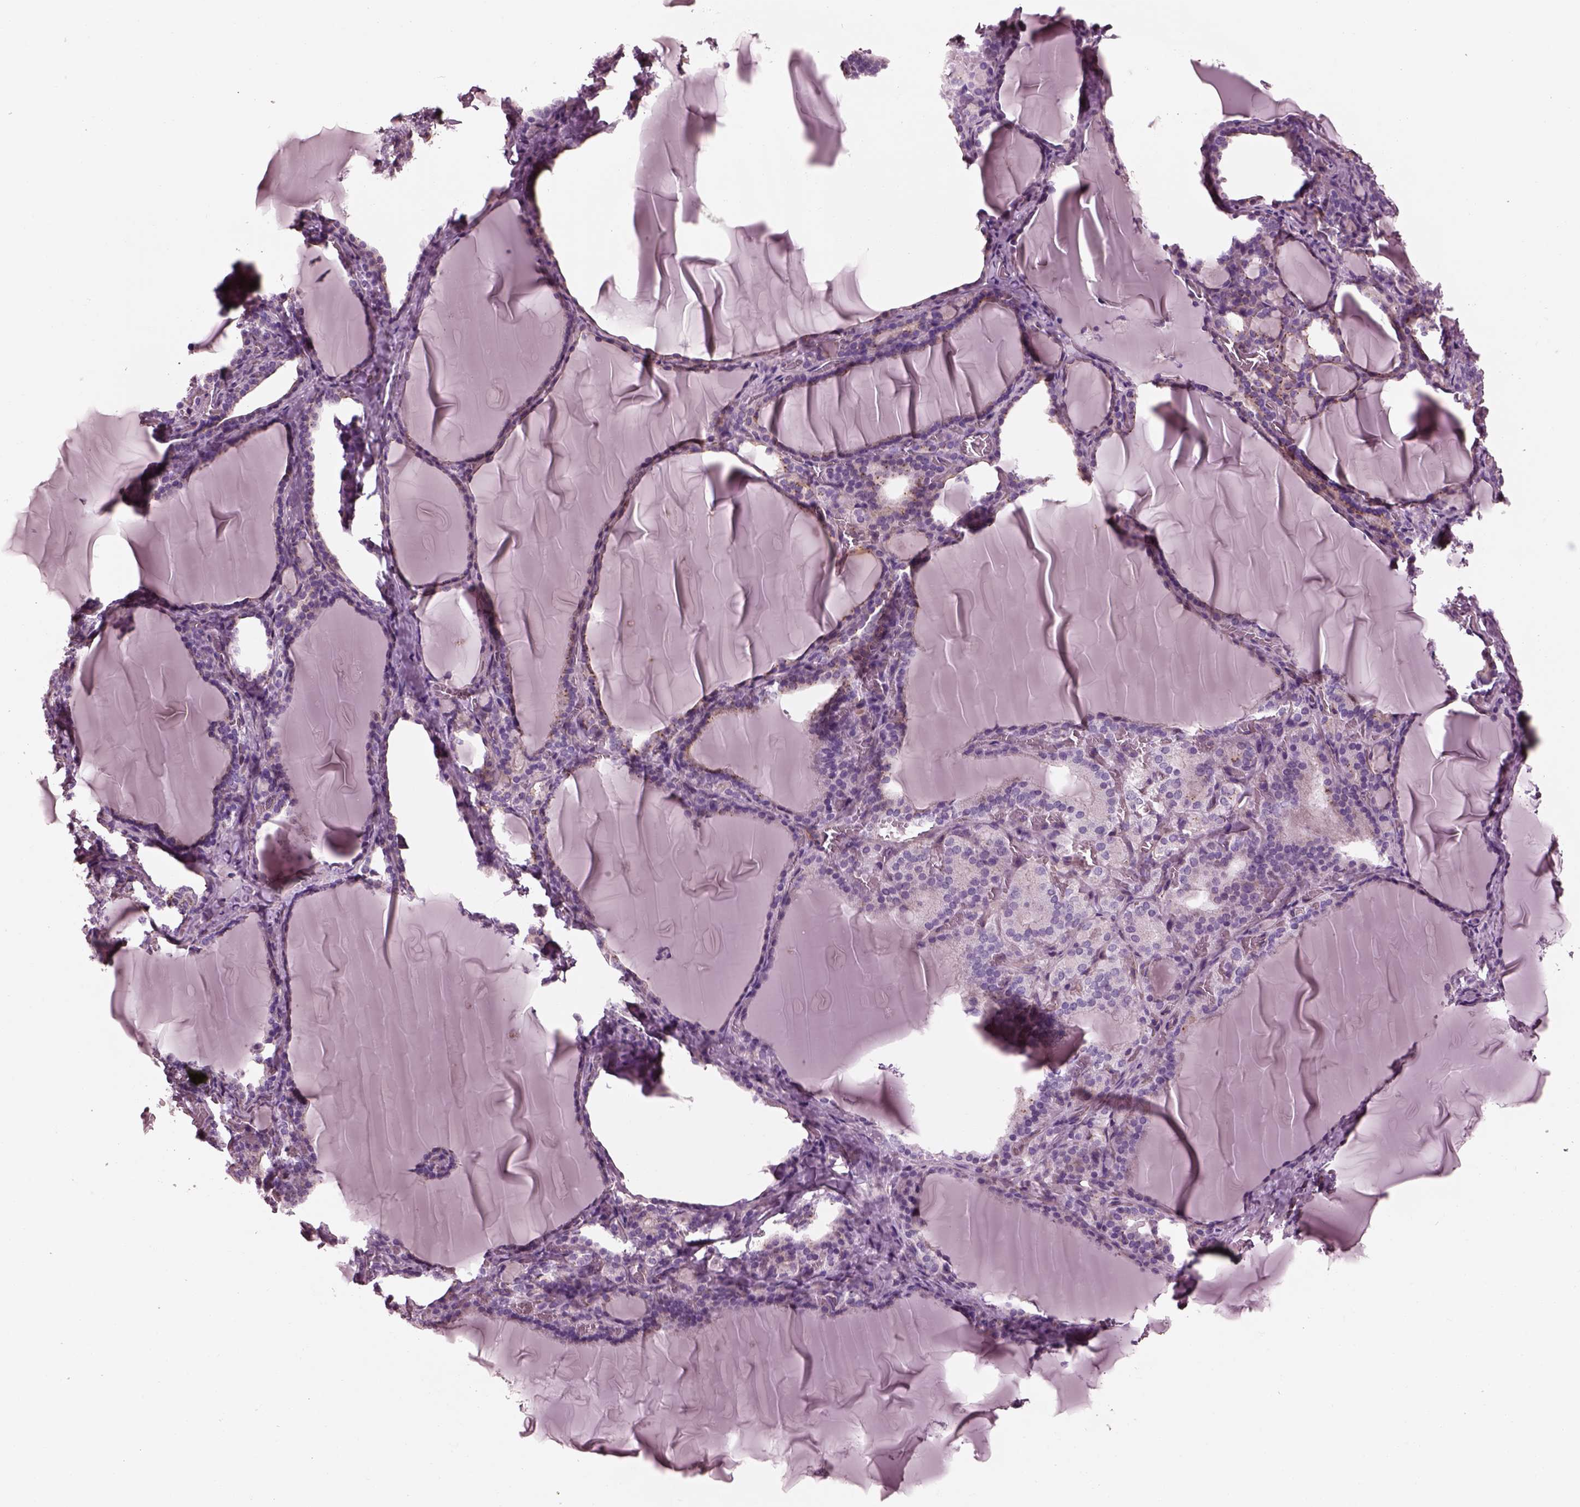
{"staining": {"intensity": "negative", "quantity": "none", "location": "none"}, "tissue": "thyroid gland", "cell_type": "Glandular cells", "image_type": "normal", "snomed": [{"axis": "morphology", "description": "Normal tissue, NOS"}, {"axis": "morphology", "description": "Hyperplasia, NOS"}, {"axis": "topography", "description": "Thyroid gland"}], "caption": "Immunohistochemistry image of unremarkable human thyroid gland stained for a protein (brown), which exhibits no expression in glandular cells. Nuclei are stained in blue.", "gene": "ELAPOR1", "patient": {"sex": "female", "age": 27}}